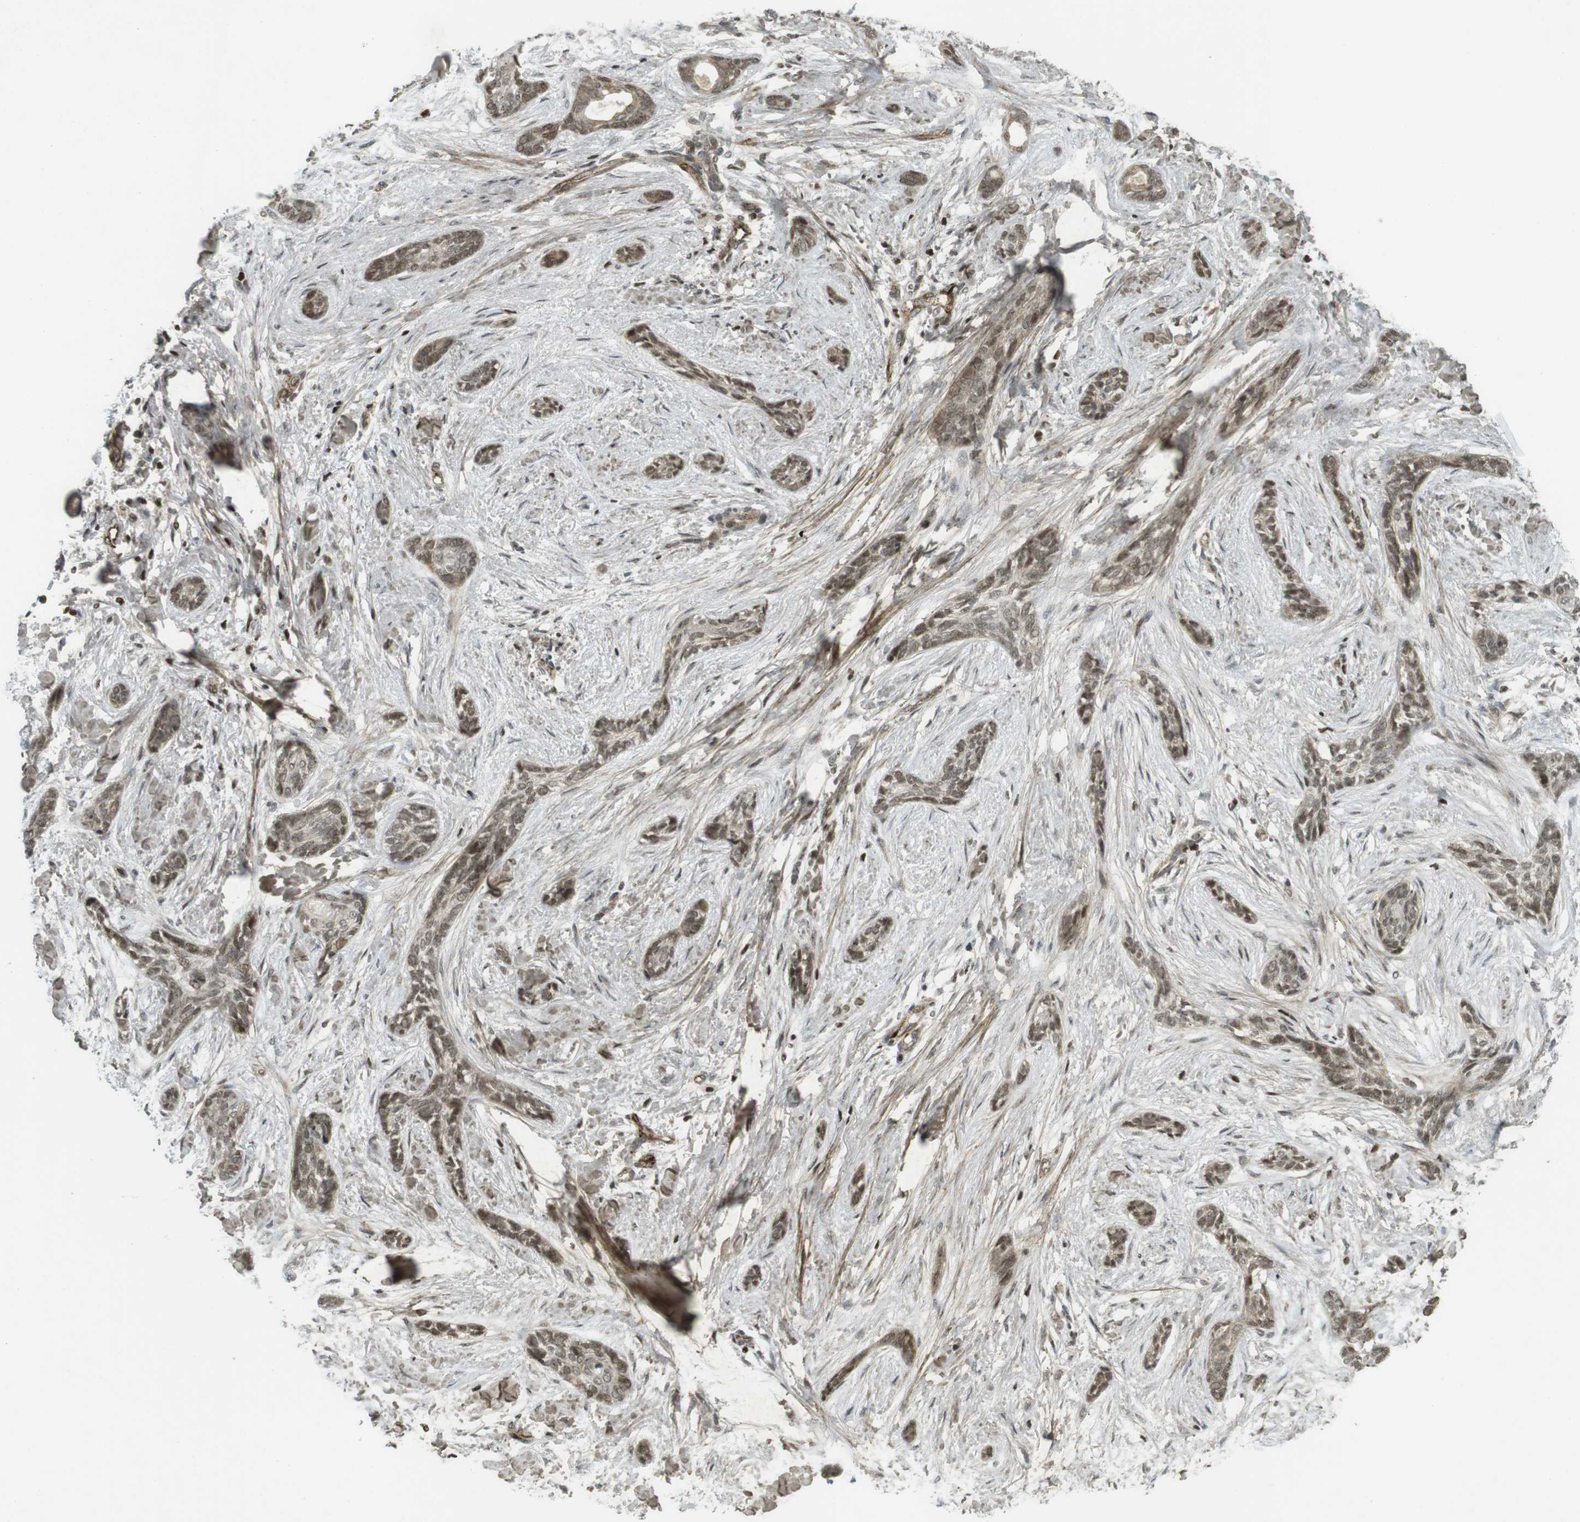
{"staining": {"intensity": "moderate", "quantity": "25%-75%", "location": "cytoplasmic/membranous,nuclear"}, "tissue": "skin cancer", "cell_type": "Tumor cells", "image_type": "cancer", "snomed": [{"axis": "morphology", "description": "Basal cell carcinoma"}, {"axis": "morphology", "description": "Adnexal tumor, benign"}, {"axis": "topography", "description": "Skin"}], "caption": "High-power microscopy captured an immunohistochemistry (IHC) histopathology image of basal cell carcinoma (skin), revealing moderate cytoplasmic/membranous and nuclear expression in approximately 25%-75% of tumor cells.", "gene": "PPP1R13B", "patient": {"sex": "female", "age": 42}}